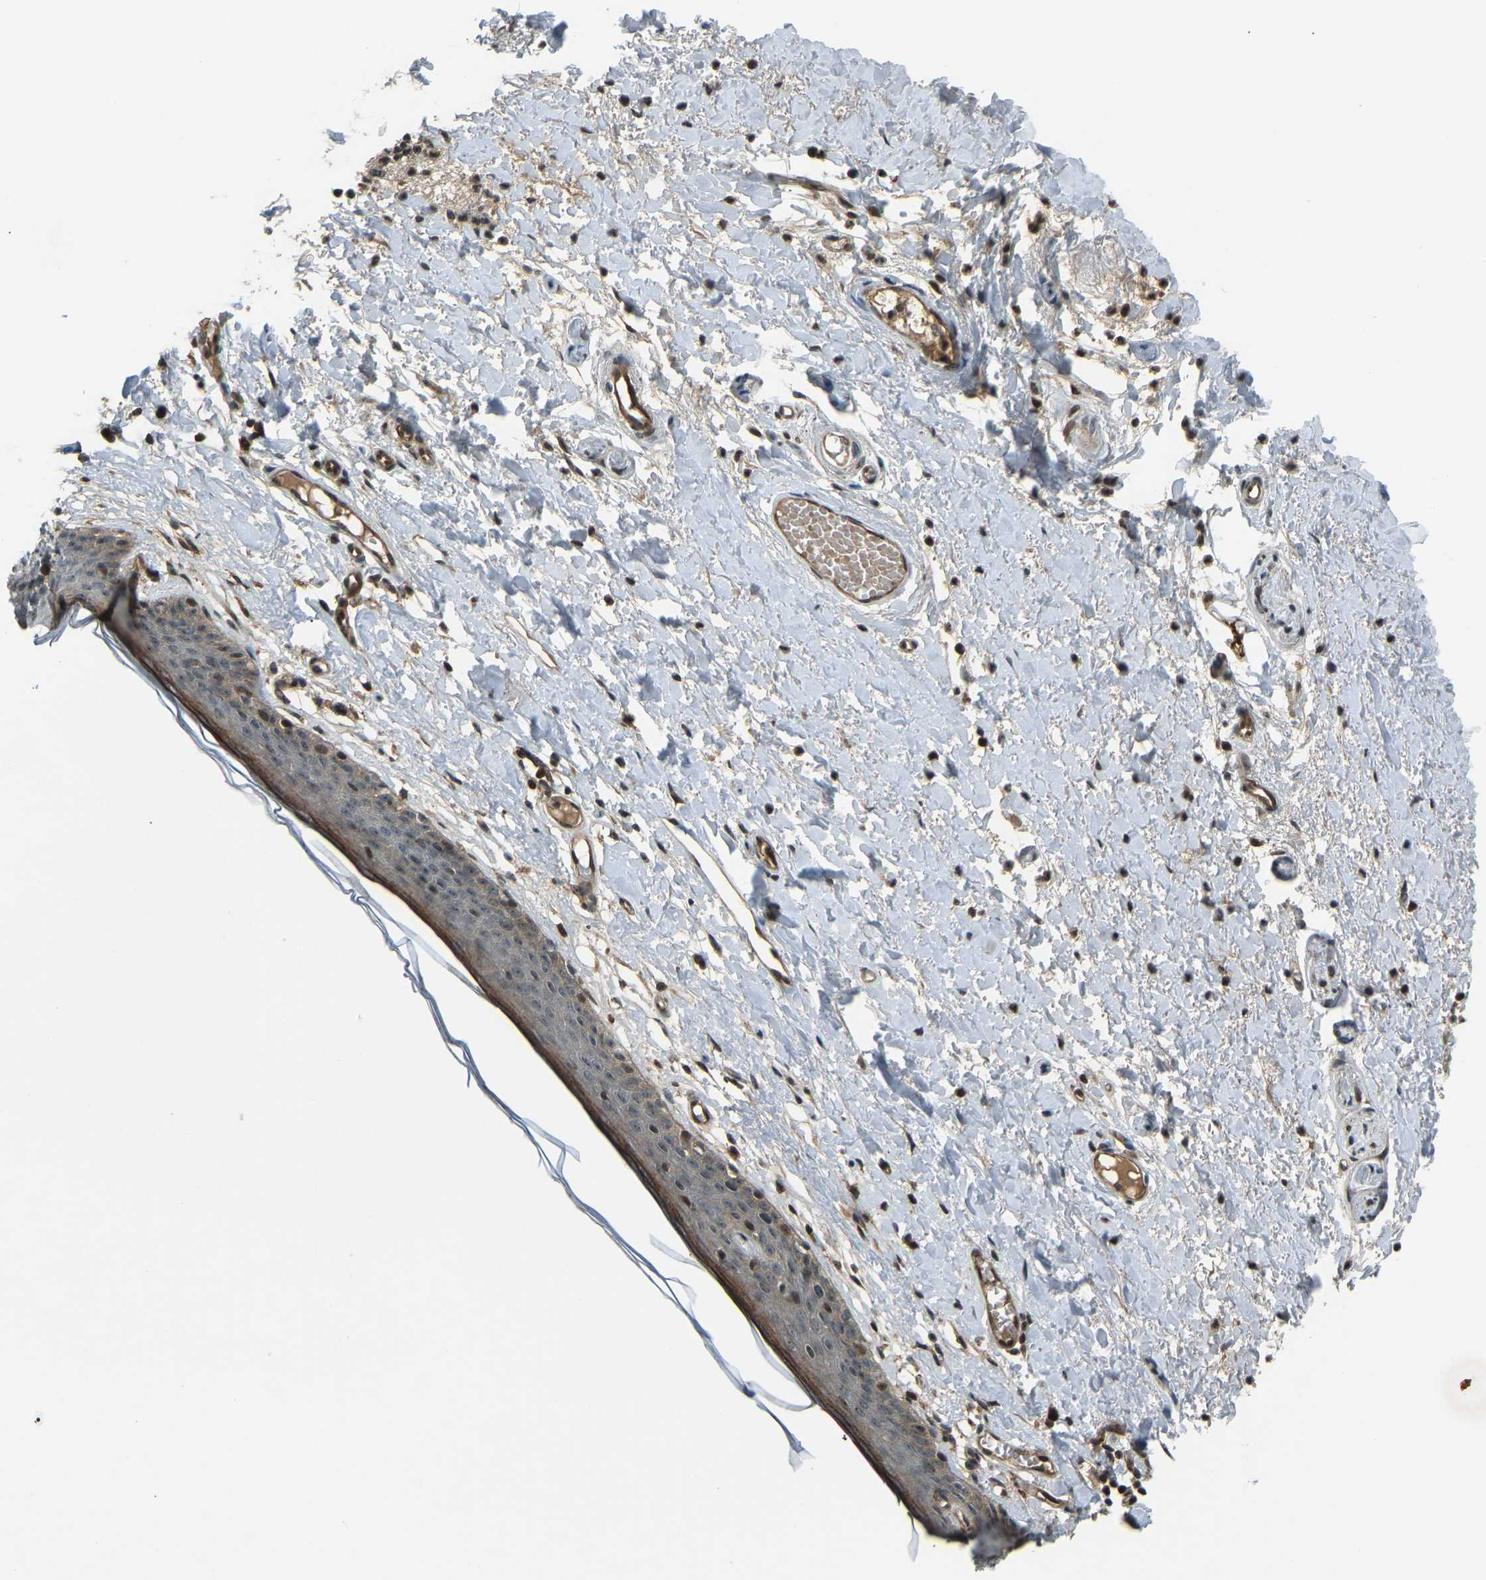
{"staining": {"intensity": "moderate", "quantity": "25%-75%", "location": "cytoplasmic/membranous,nuclear"}, "tissue": "skin", "cell_type": "Epidermal cells", "image_type": "normal", "snomed": [{"axis": "morphology", "description": "Normal tissue, NOS"}, {"axis": "topography", "description": "Vulva"}], "caption": "A photomicrograph of human skin stained for a protein demonstrates moderate cytoplasmic/membranous,nuclear brown staining in epidermal cells.", "gene": "SVOPL", "patient": {"sex": "female", "age": 54}}